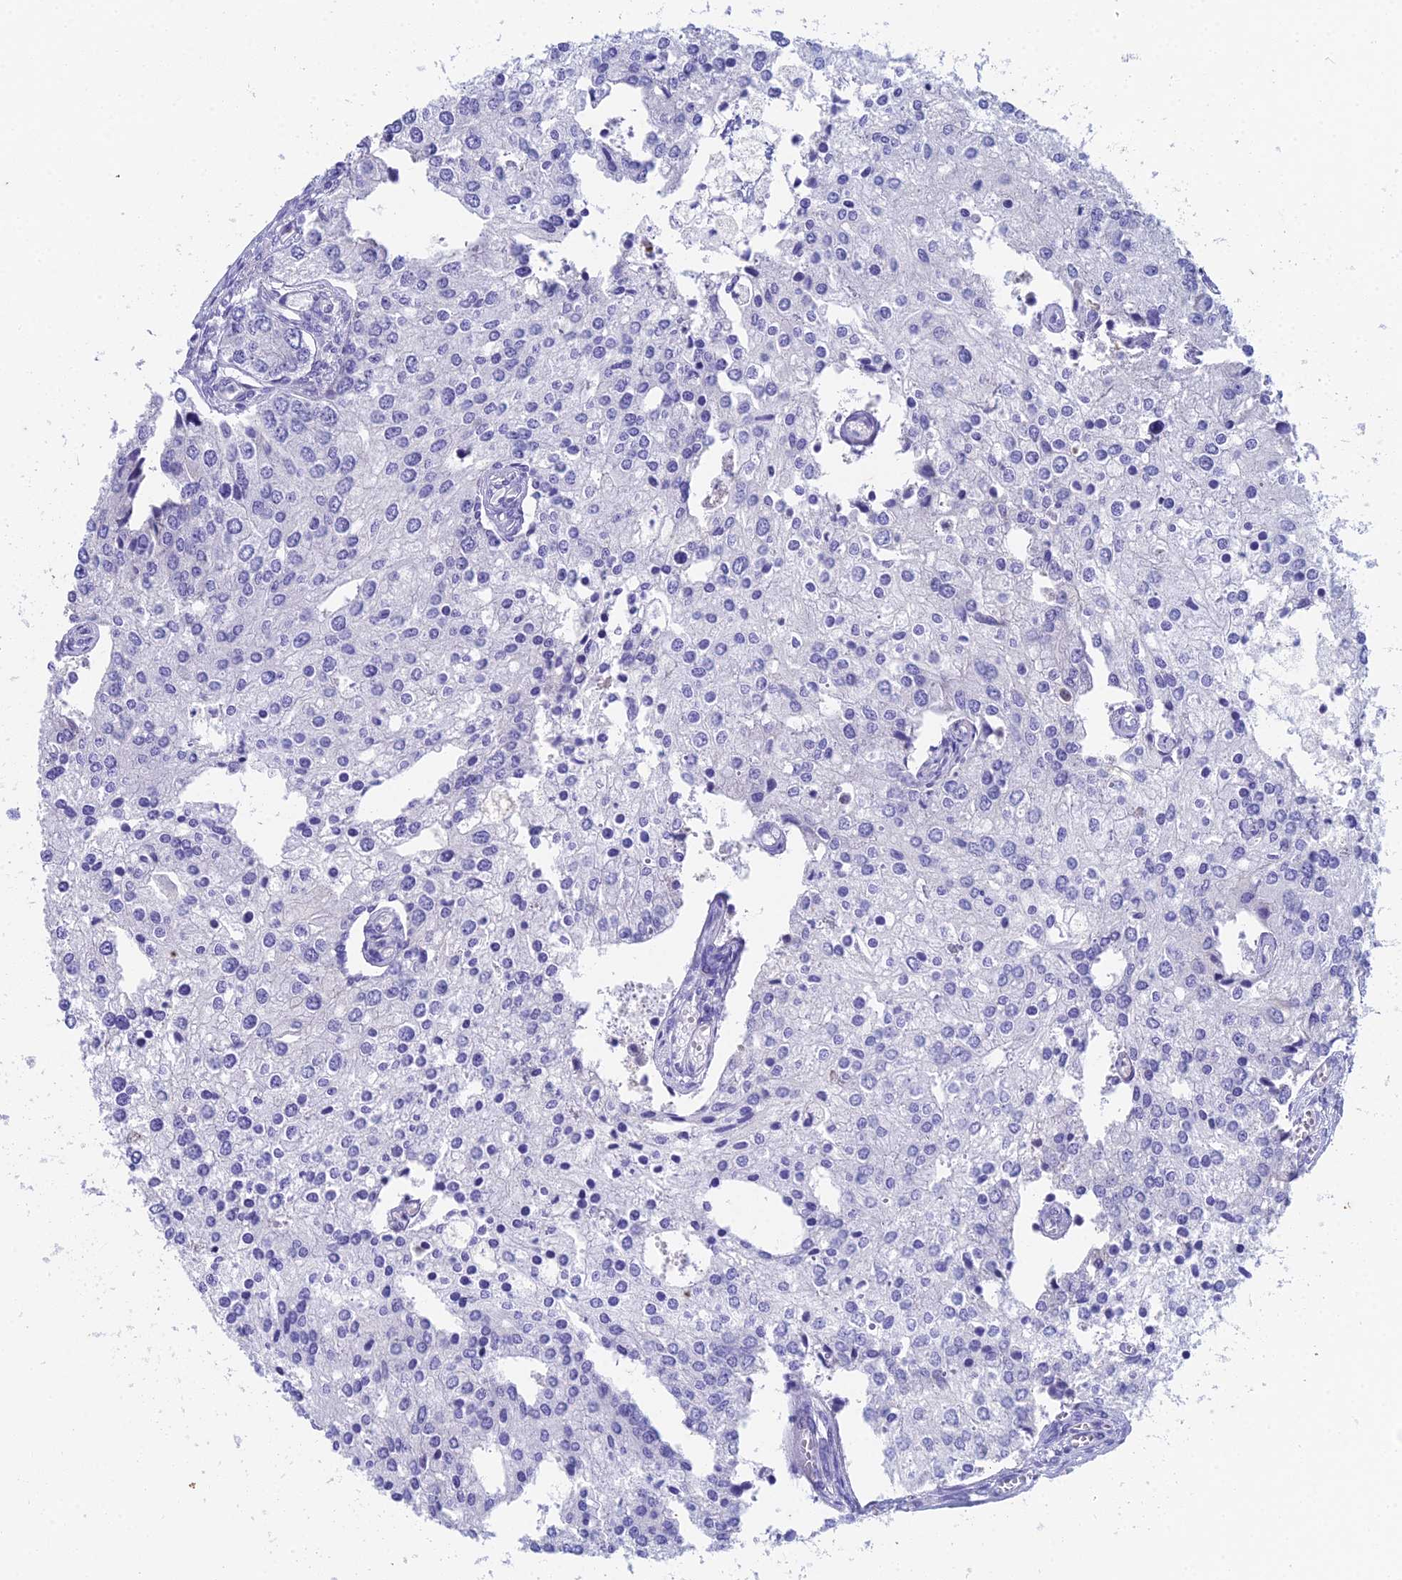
{"staining": {"intensity": "negative", "quantity": "none", "location": "none"}, "tissue": "prostate cancer", "cell_type": "Tumor cells", "image_type": "cancer", "snomed": [{"axis": "morphology", "description": "Adenocarcinoma, High grade"}, {"axis": "topography", "description": "Prostate"}], "caption": "A high-resolution micrograph shows IHC staining of prostate cancer (high-grade adenocarcinoma), which shows no significant staining in tumor cells.", "gene": "EEF2KMT", "patient": {"sex": "male", "age": 62}}